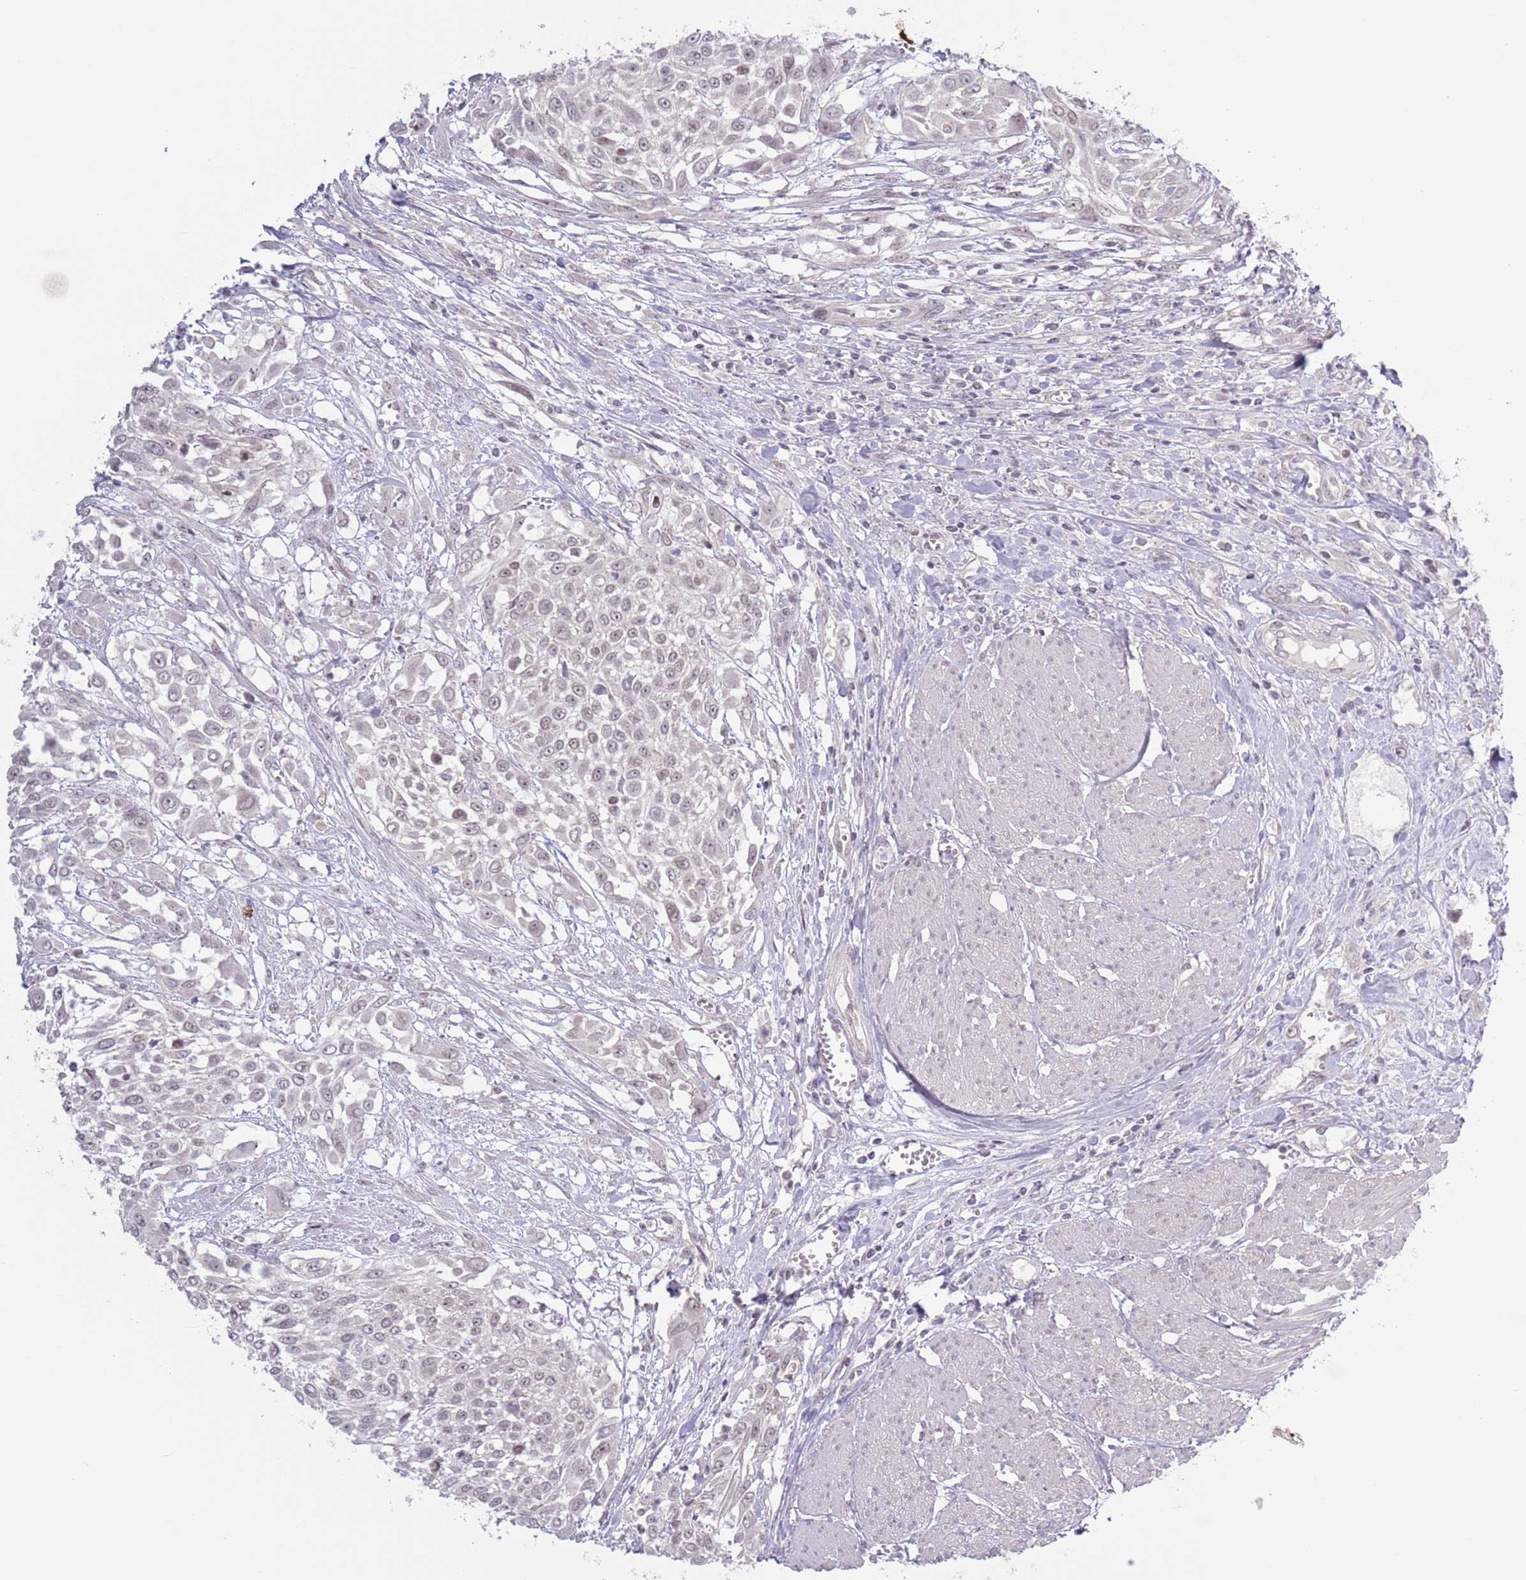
{"staining": {"intensity": "negative", "quantity": "none", "location": "none"}, "tissue": "urothelial cancer", "cell_type": "Tumor cells", "image_type": "cancer", "snomed": [{"axis": "morphology", "description": "Urothelial carcinoma, High grade"}, {"axis": "topography", "description": "Urinary bladder"}], "caption": "Tumor cells show no significant staining in high-grade urothelial carcinoma. The staining was performed using DAB to visualize the protein expression in brown, while the nuclei were stained in blue with hematoxylin (Magnification: 20x).", "gene": "MRPL34", "patient": {"sex": "male", "age": 57}}